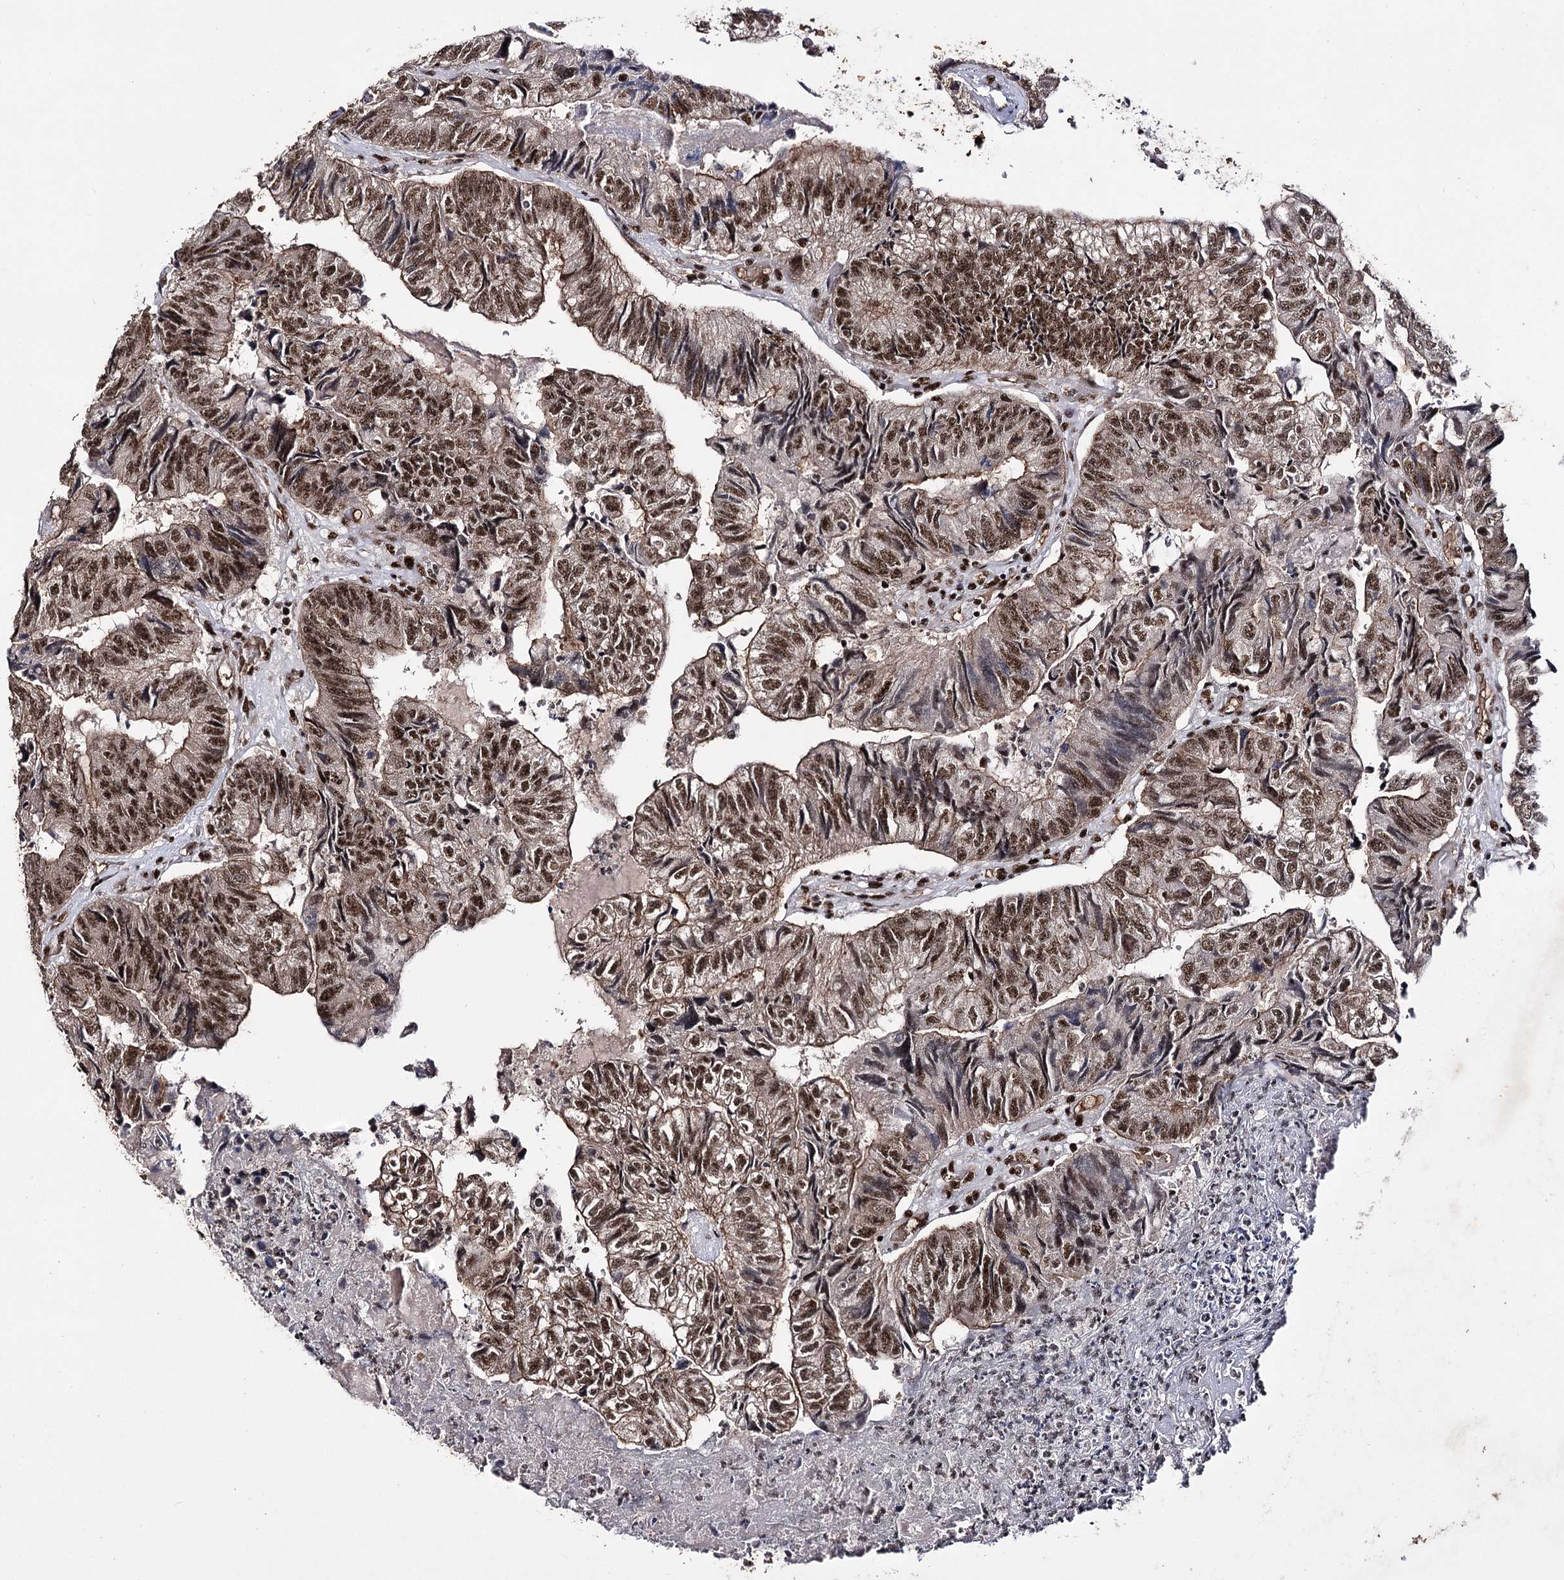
{"staining": {"intensity": "strong", "quantity": ">75%", "location": "nuclear"}, "tissue": "colorectal cancer", "cell_type": "Tumor cells", "image_type": "cancer", "snomed": [{"axis": "morphology", "description": "Adenocarcinoma, NOS"}, {"axis": "topography", "description": "Colon"}], "caption": "DAB immunohistochemical staining of human colorectal cancer (adenocarcinoma) reveals strong nuclear protein staining in approximately >75% of tumor cells. (IHC, brightfield microscopy, high magnification).", "gene": "PRPF40A", "patient": {"sex": "female", "age": 67}}